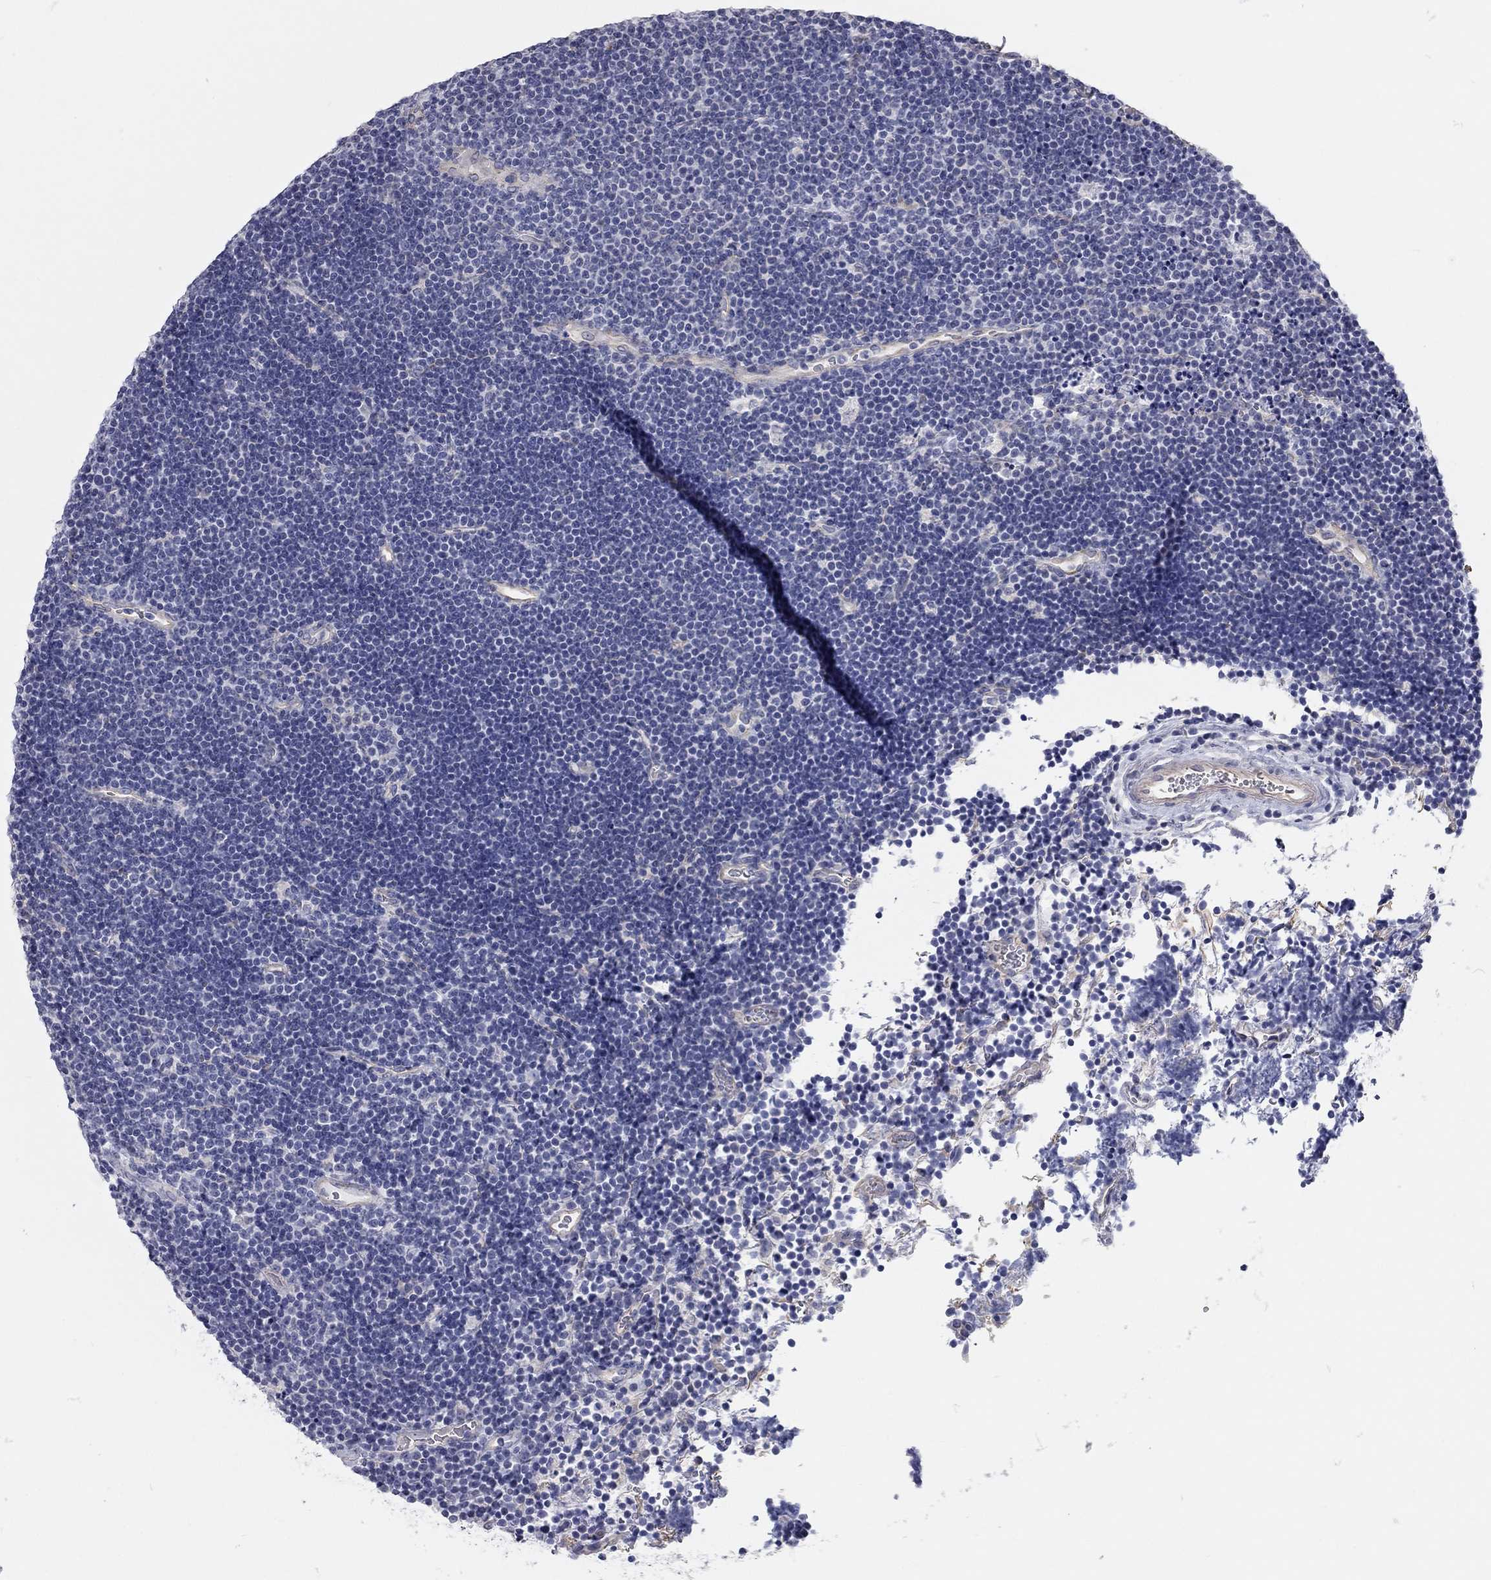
{"staining": {"intensity": "negative", "quantity": "none", "location": "none"}, "tissue": "lymphoma", "cell_type": "Tumor cells", "image_type": "cancer", "snomed": [{"axis": "morphology", "description": "Malignant lymphoma, non-Hodgkin's type, Low grade"}, {"axis": "topography", "description": "Brain"}], "caption": "Tumor cells show no significant expression in low-grade malignant lymphoma, non-Hodgkin's type.", "gene": "C10orf90", "patient": {"sex": "female", "age": 66}}